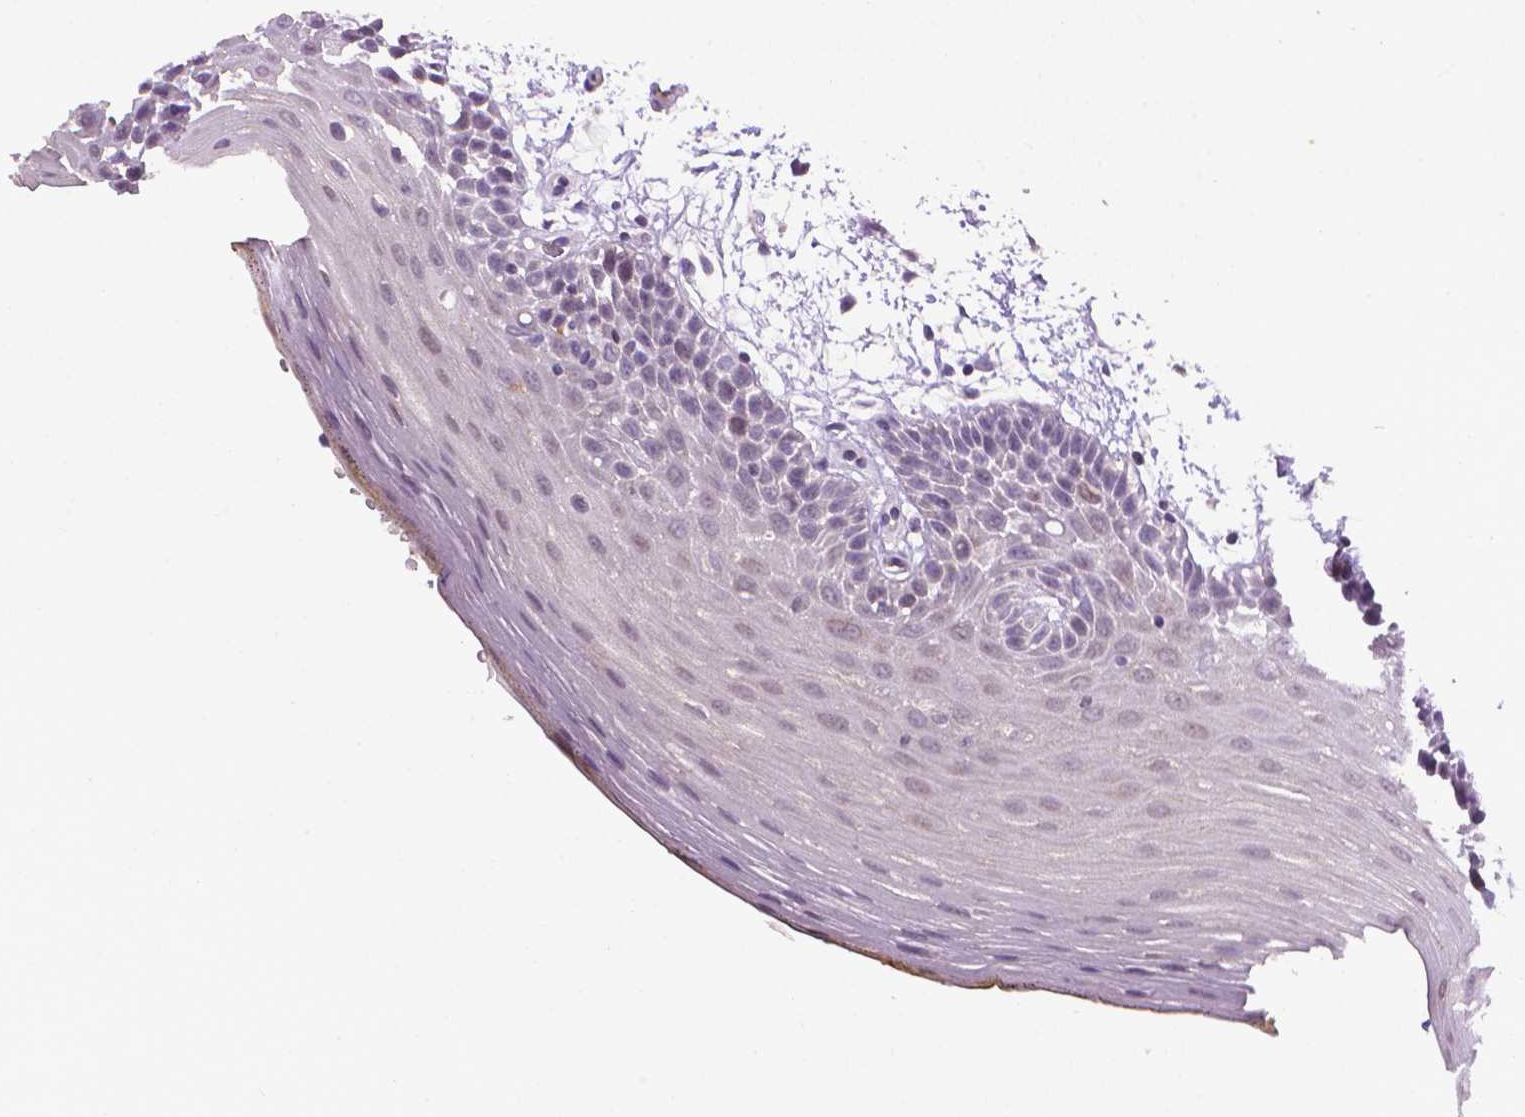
{"staining": {"intensity": "negative", "quantity": "none", "location": "none"}, "tissue": "oral mucosa", "cell_type": "Squamous epithelial cells", "image_type": "normal", "snomed": [{"axis": "morphology", "description": "Normal tissue, NOS"}, {"axis": "morphology", "description": "Squamous cell carcinoma, NOS"}, {"axis": "topography", "description": "Oral tissue"}, {"axis": "topography", "description": "Head-Neck"}], "caption": "Immunohistochemistry micrograph of normal human oral mucosa stained for a protein (brown), which demonstrates no staining in squamous epithelial cells.", "gene": "CDKN2D", "patient": {"sex": "male", "age": 52}}